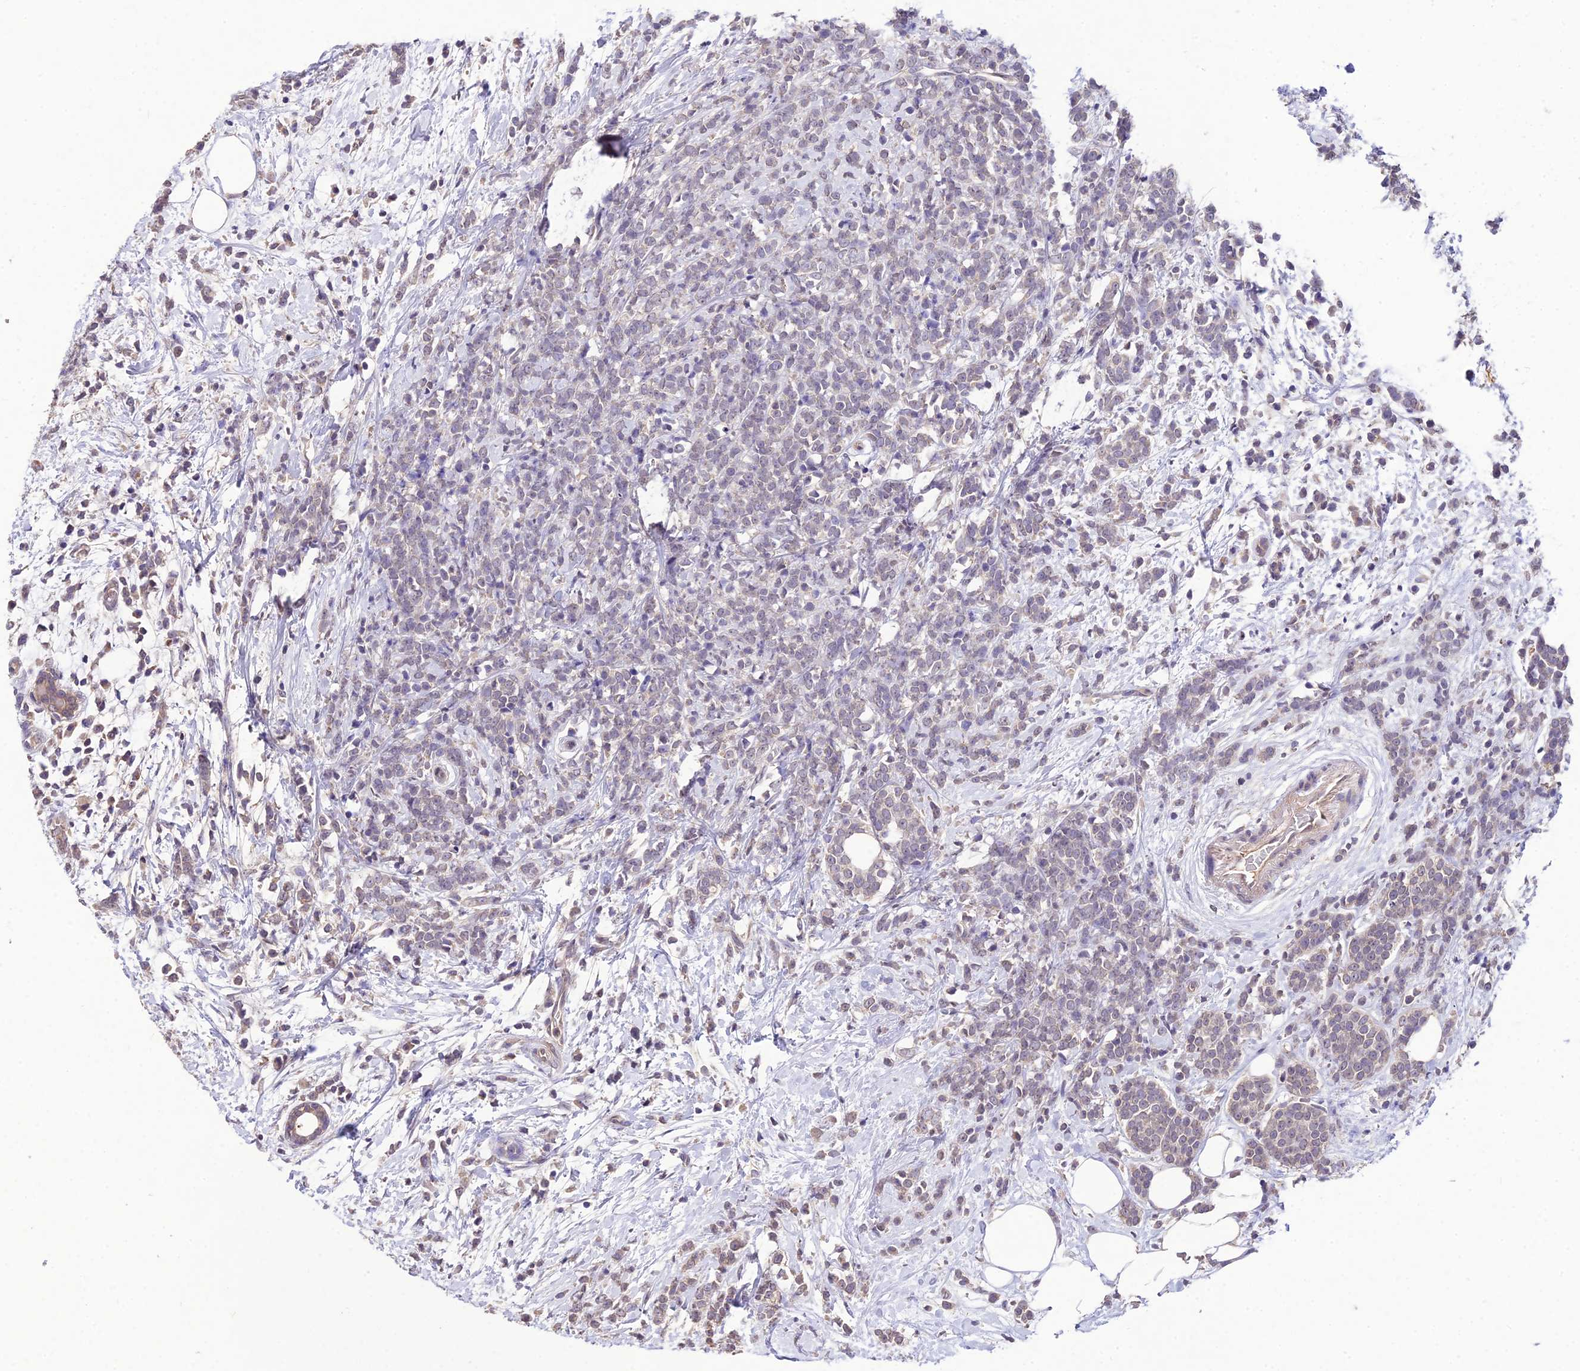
{"staining": {"intensity": "weak", "quantity": "<25%", "location": "cytoplasmic/membranous"}, "tissue": "breast cancer", "cell_type": "Tumor cells", "image_type": "cancer", "snomed": [{"axis": "morphology", "description": "Lobular carcinoma"}, {"axis": "topography", "description": "Breast"}], "caption": "IHC histopathology image of human breast cancer (lobular carcinoma) stained for a protein (brown), which reveals no positivity in tumor cells.", "gene": "PGK1", "patient": {"sex": "female", "age": 58}}